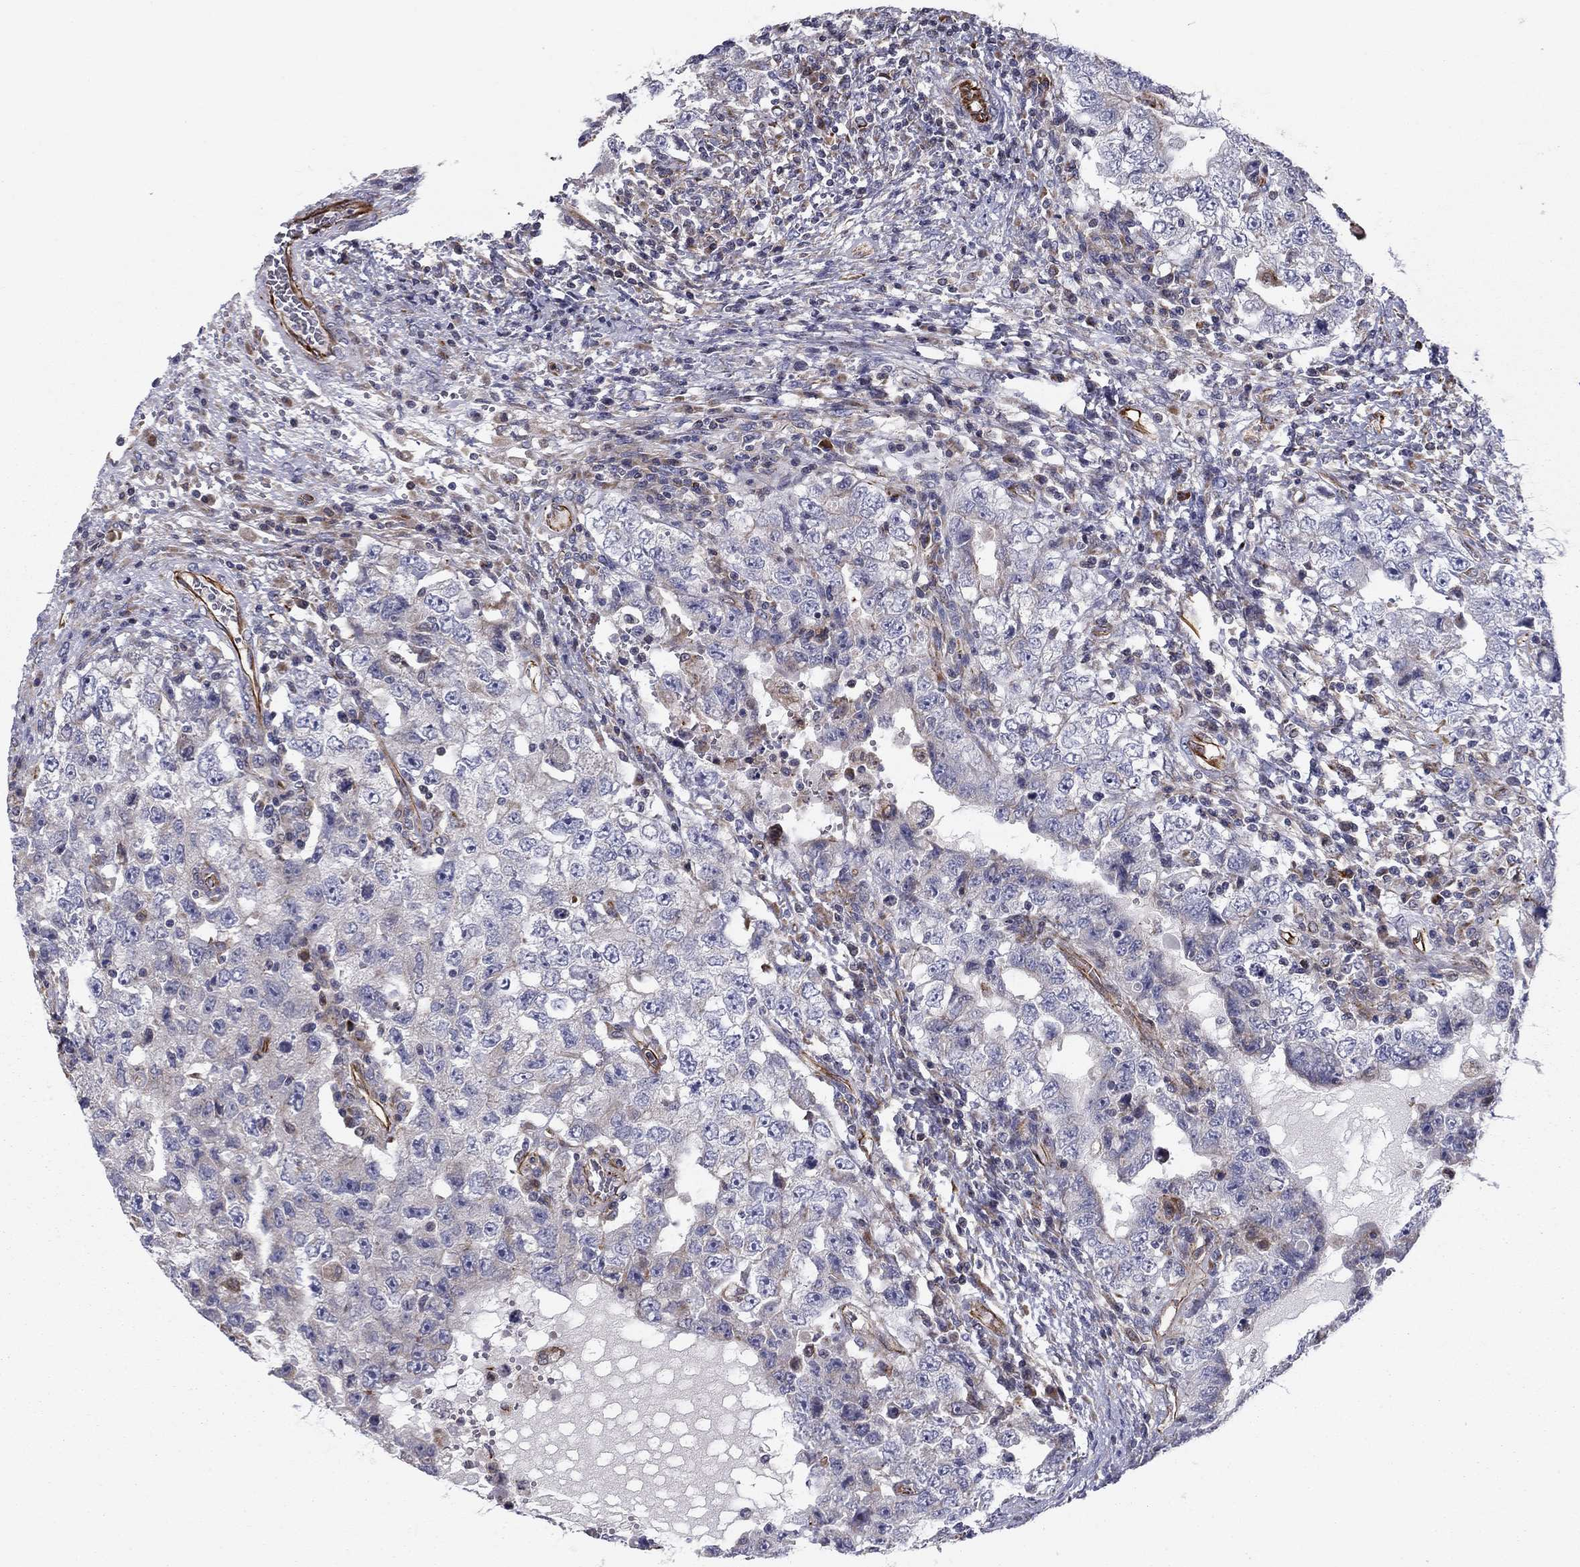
{"staining": {"intensity": "negative", "quantity": "none", "location": "none"}, "tissue": "testis cancer", "cell_type": "Tumor cells", "image_type": "cancer", "snomed": [{"axis": "morphology", "description": "Carcinoma, Embryonal, NOS"}, {"axis": "topography", "description": "Testis"}], "caption": "The IHC micrograph has no significant expression in tumor cells of testis embryonal carcinoma tissue. (DAB (3,3'-diaminobenzidine) IHC with hematoxylin counter stain).", "gene": "CLSTN1", "patient": {"sex": "male", "age": 26}}